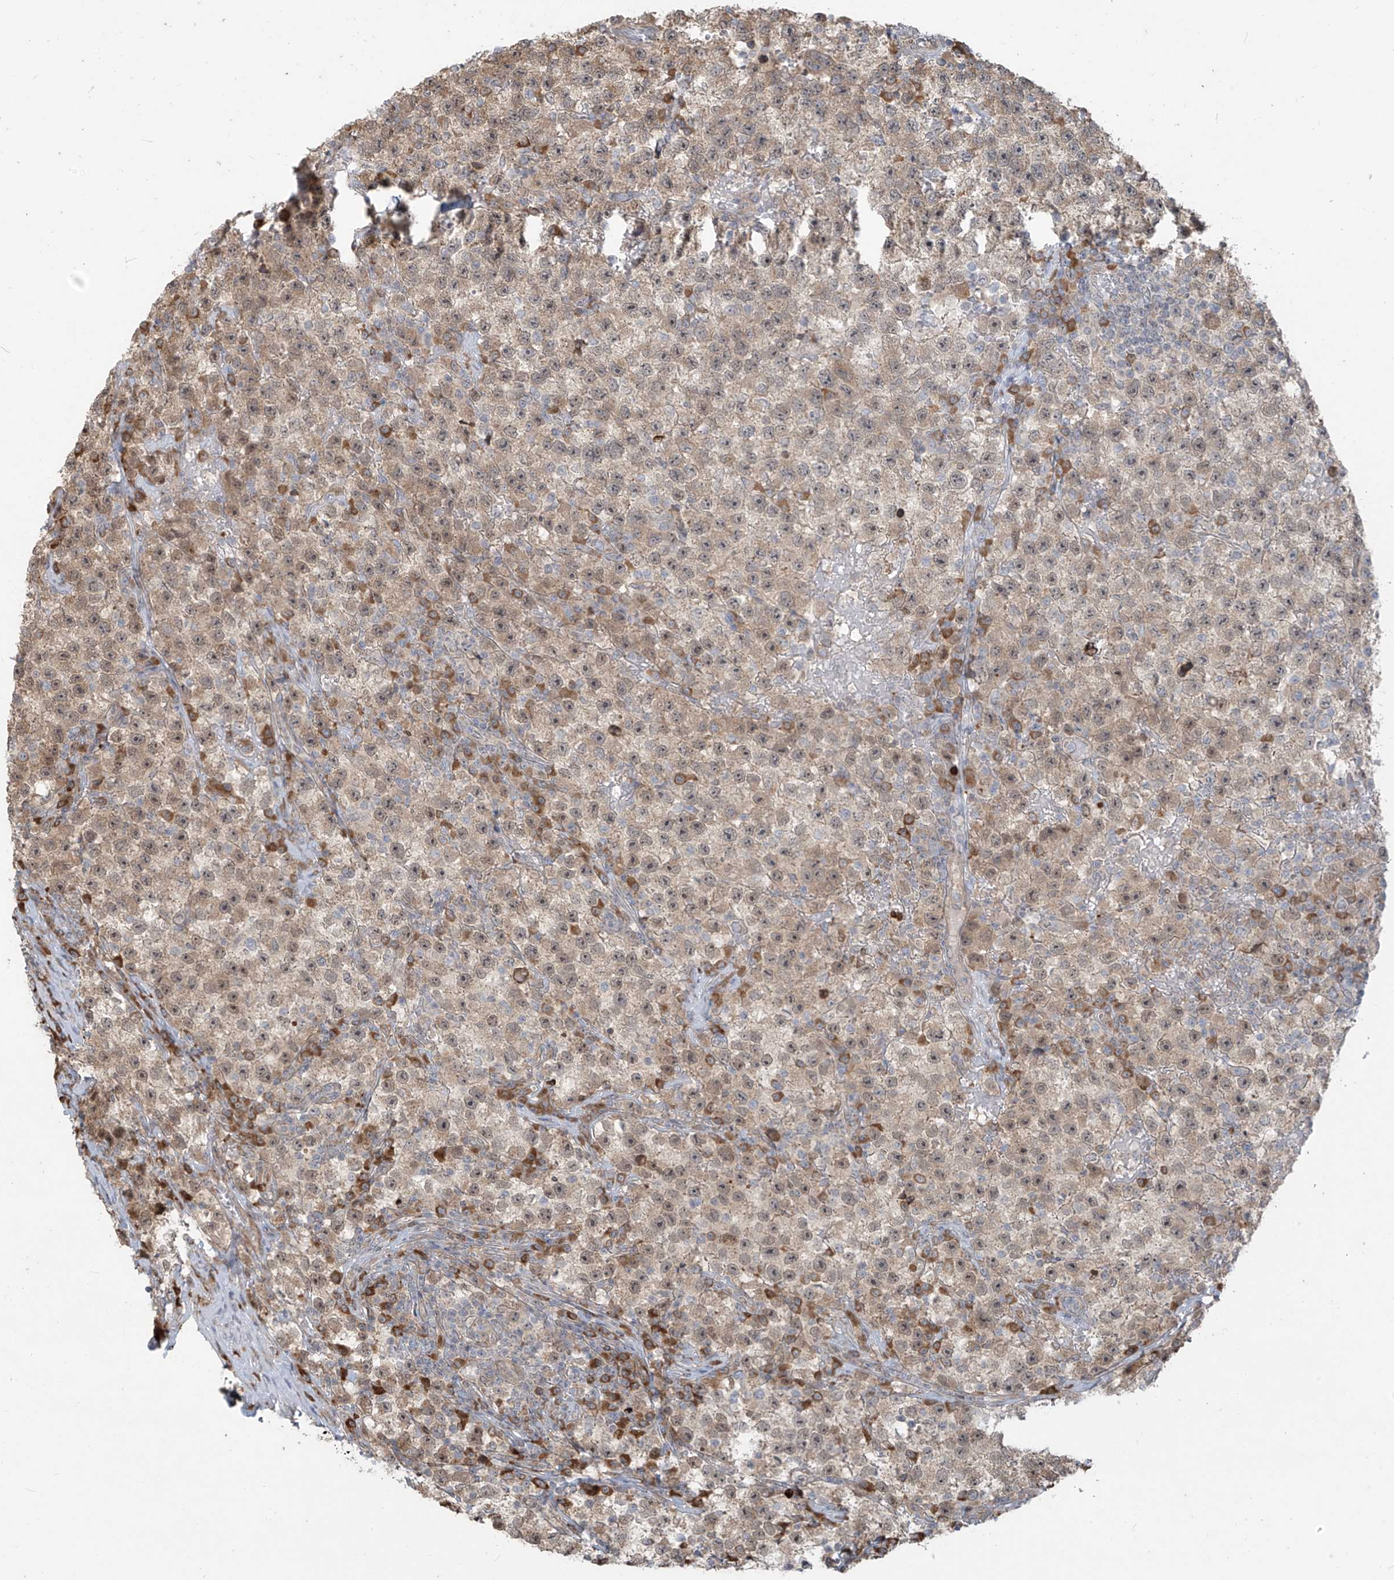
{"staining": {"intensity": "weak", "quantity": ">75%", "location": "cytoplasmic/membranous"}, "tissue": "testis cancer", "cell_type": "Tumor cells", "image_type": "cancer", "snomed": [{"axis": "morphology", "description": "Seminoma, NOS"}, {"axis": "topography", "description": "Testis"}], "caption": "Testis cancer (seminoma) tissue reveals weak cytoplasmic/membranous staining in approximately >75% of tumor cells", "gene": "PLEKHM3", "patient": {"sex": "male", "age": 22}}